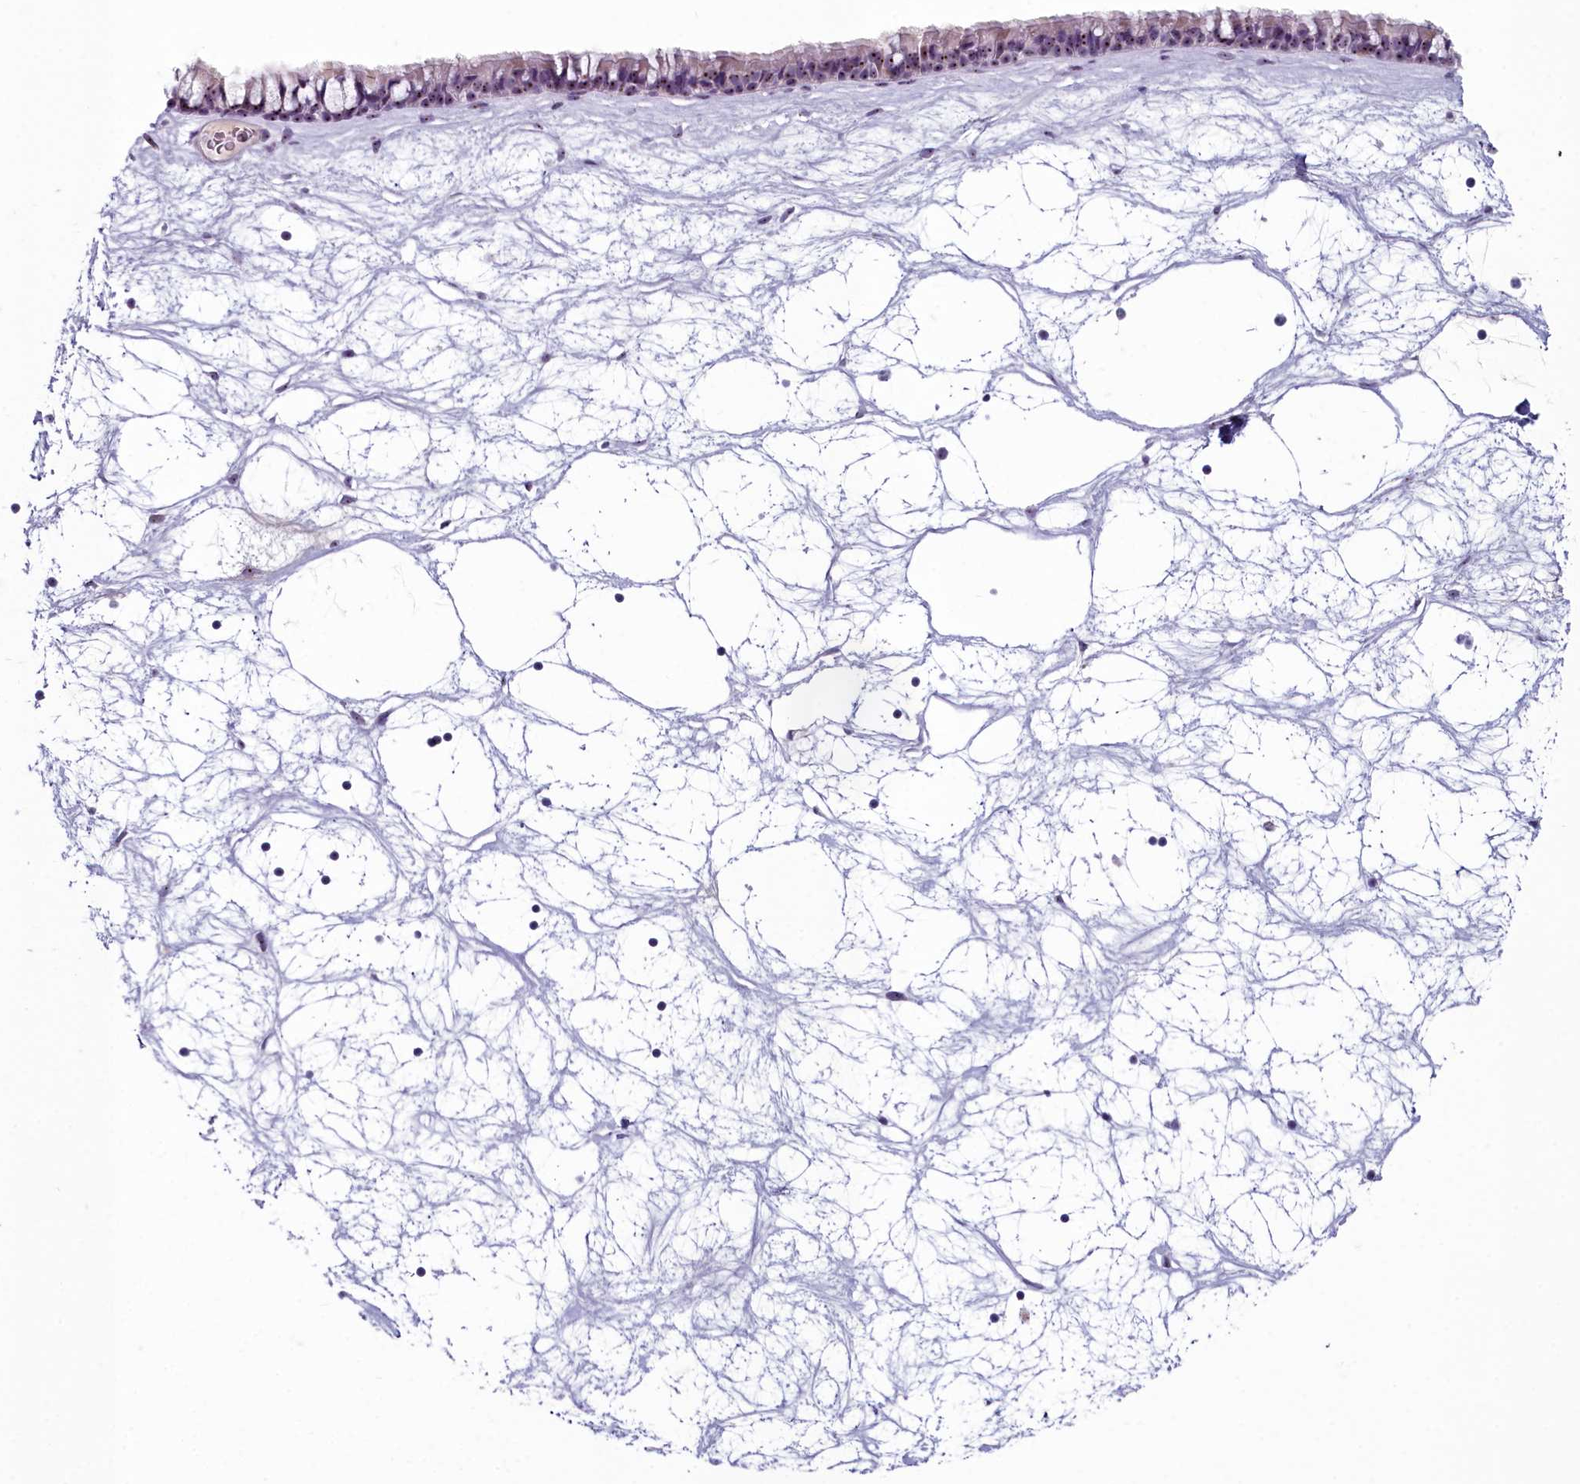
{"staining": {"intensity": "weak", "quantity": "<25%", "location": "nuclear"}, "tissue": "nasopharynx", "cell_type": "Respiratory epithelial cells", "image_type": "normal", "snomed": [{"axis": "morphology", "description": "Normal tissue, NOS"}, {"axis": "topography", "description": "Nasopharynx"}], "caption": "This is a photomicrograph of immunohistochemistry (IHC) staining of normal nasopharynx, which shows no expression in respiratory epithelial cells. (Brightfield microscopy of DAB immunohistochemistry at high magnification).", "gene": "INSYN2A", "patient": {"sex": "male", "age": 64}}